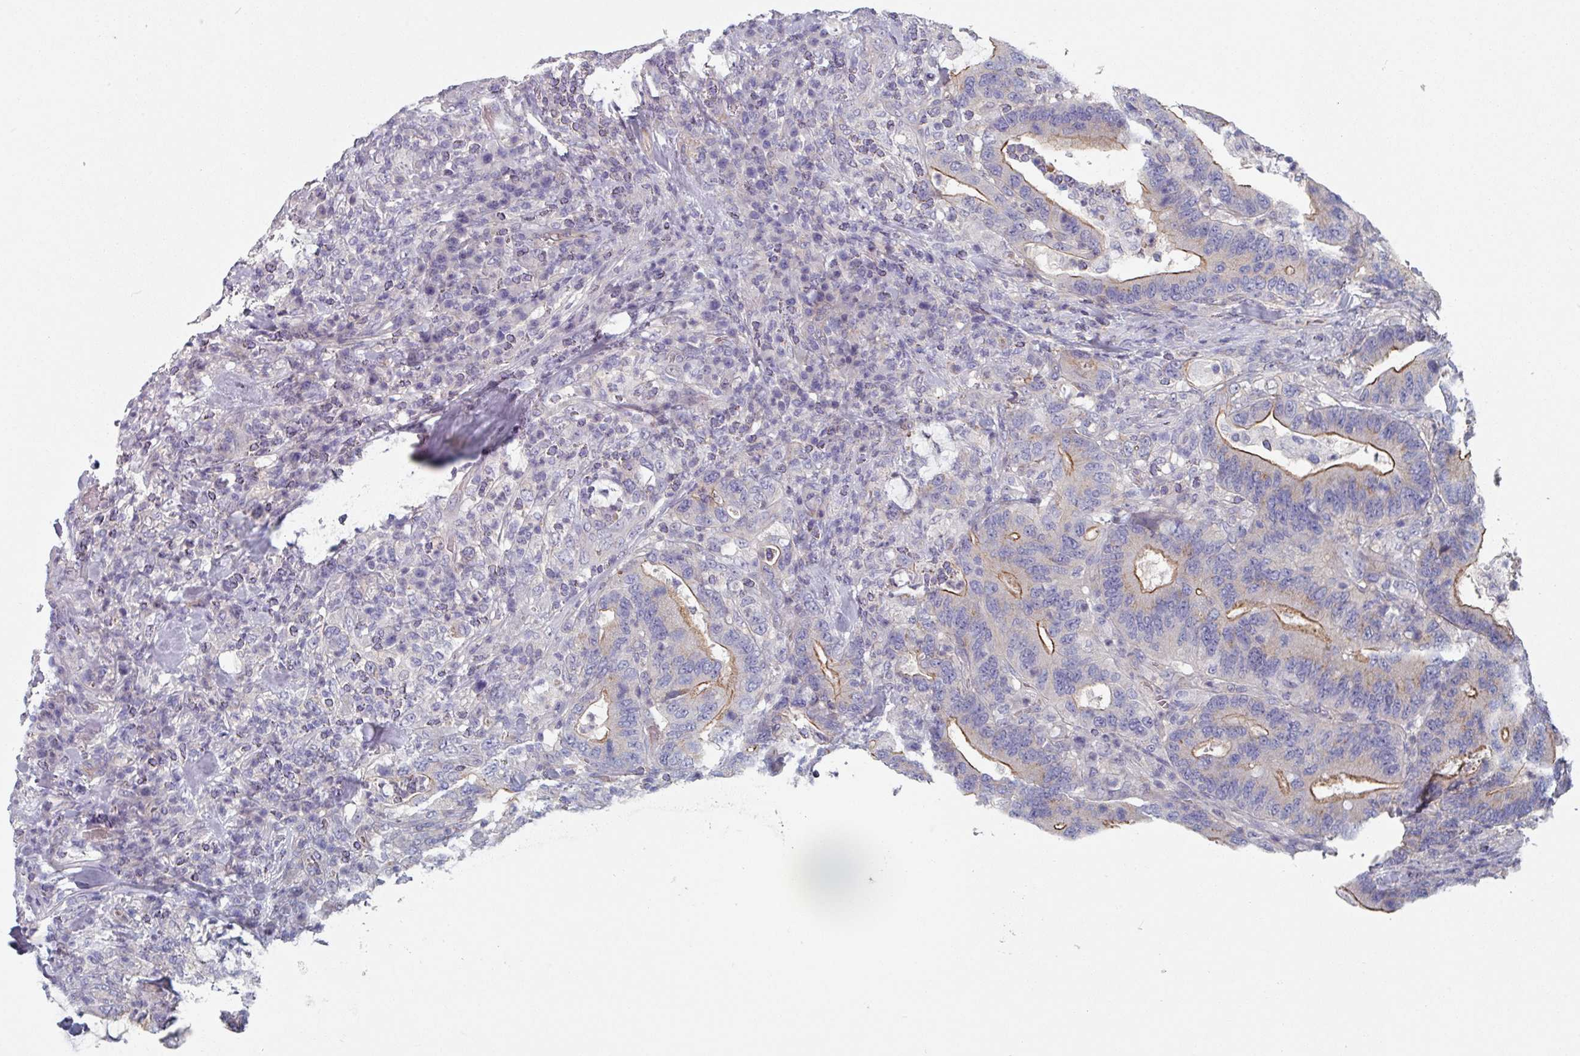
{"staining": {"intensity": "moderate", "quantity": "25%-75%", "location": "cytoplasmic/membranous"}, "tissue": "colorectal cancer", "cell_type": "Tumor cells", "image_type": "cancer", "snomed": [{"axis": "morphology", "description": "Adenocarcinoma, NOS"}, {"axis": "topography", "description": "Colon"}], "caption": "Protein expression analysis of human adenocarcinoma (colorectal) reveals moderate cytoplasmic/membranous expression in about 25%-75% of tumor cells.", "gene": "EFL1", "patient": {"sex": "female", "age": 66}}